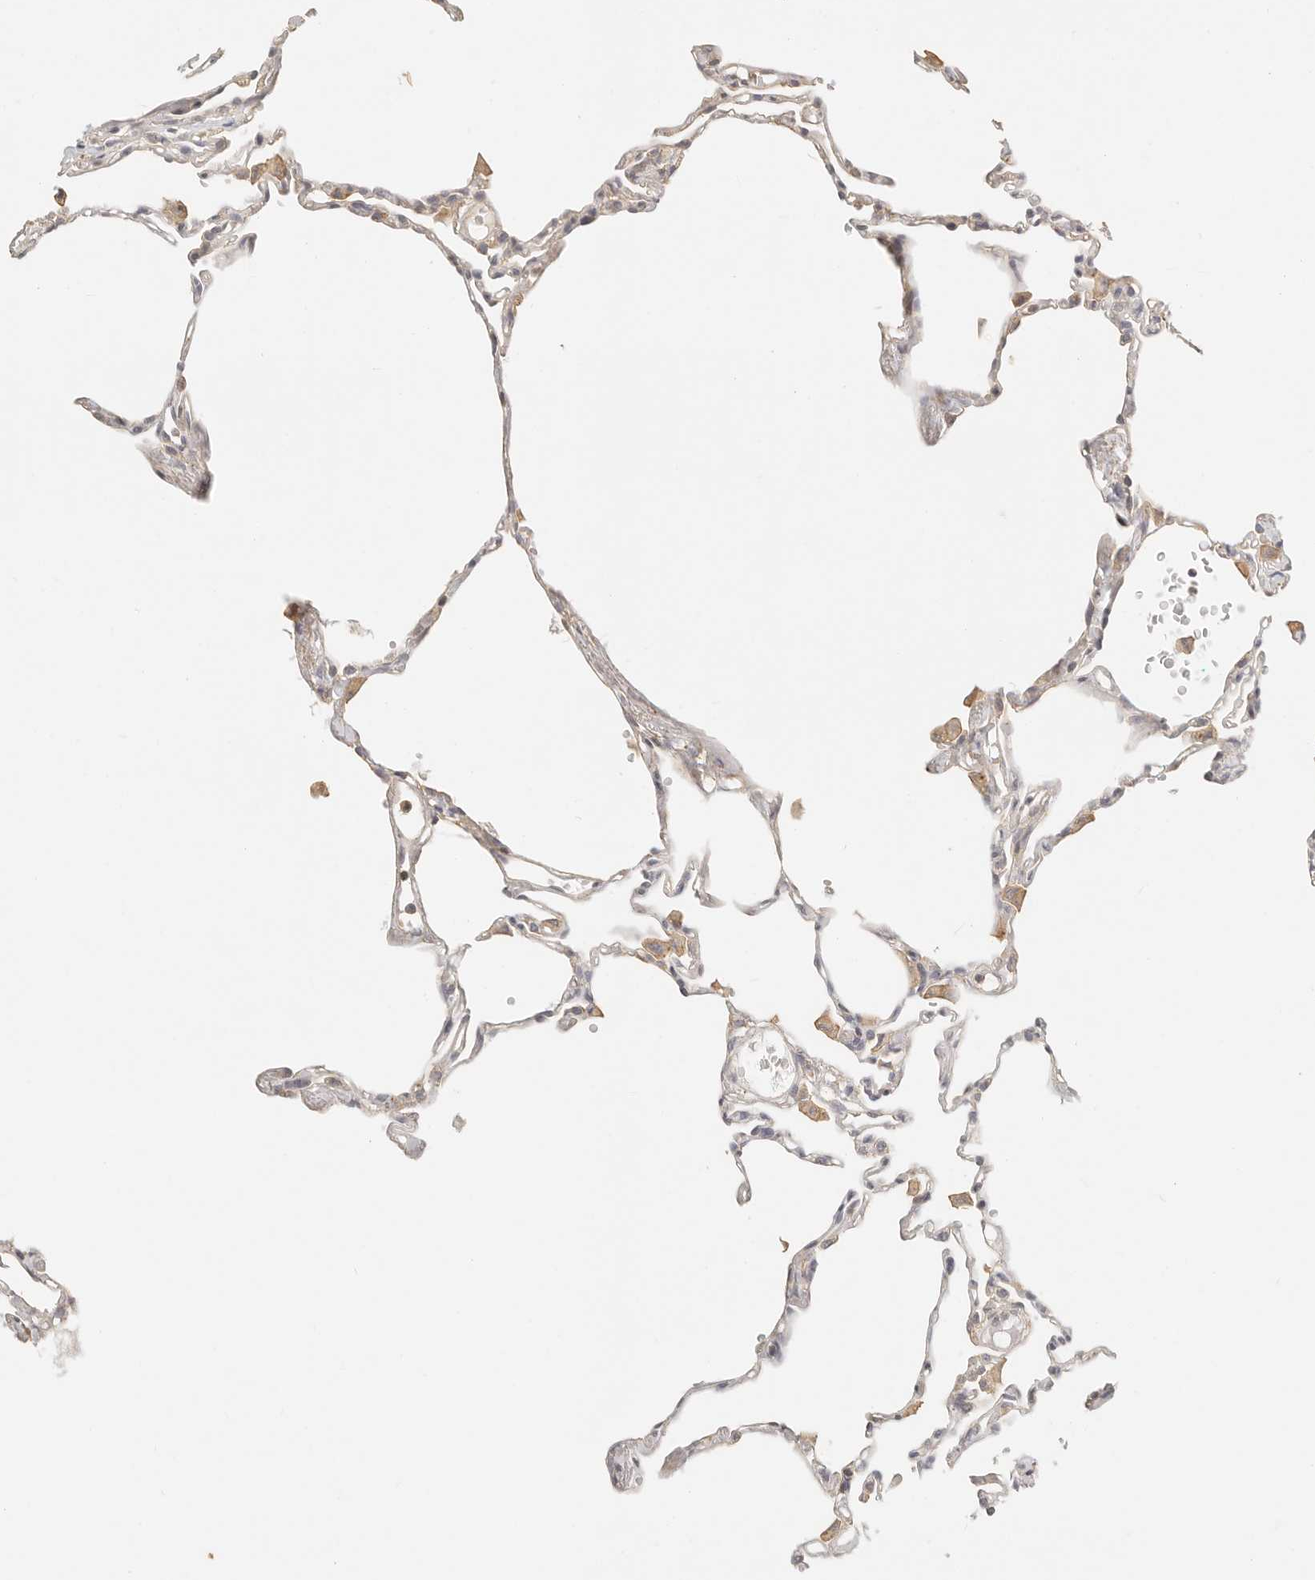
{"staining": {"intensity": "moderate", "quantity": "<25%", "location": "cytoplasmic/membranous"}, "tissue": "lung", "cell_type": "Alveolar cells", "image_type": "normal", "snomed": [{"axis": "morphology", "description": "Normal tissue, NOS"}, {"axis": "topography", "description": "Lung"}], "caption": "Benign lung was stained to show a protein in brown. There is low levels of moderate cytoplasmic/membranous positivity in approximately <25% of alveolar cells.", "gene": "CNMD", "patient": {"sex": "female", "age": 49}}